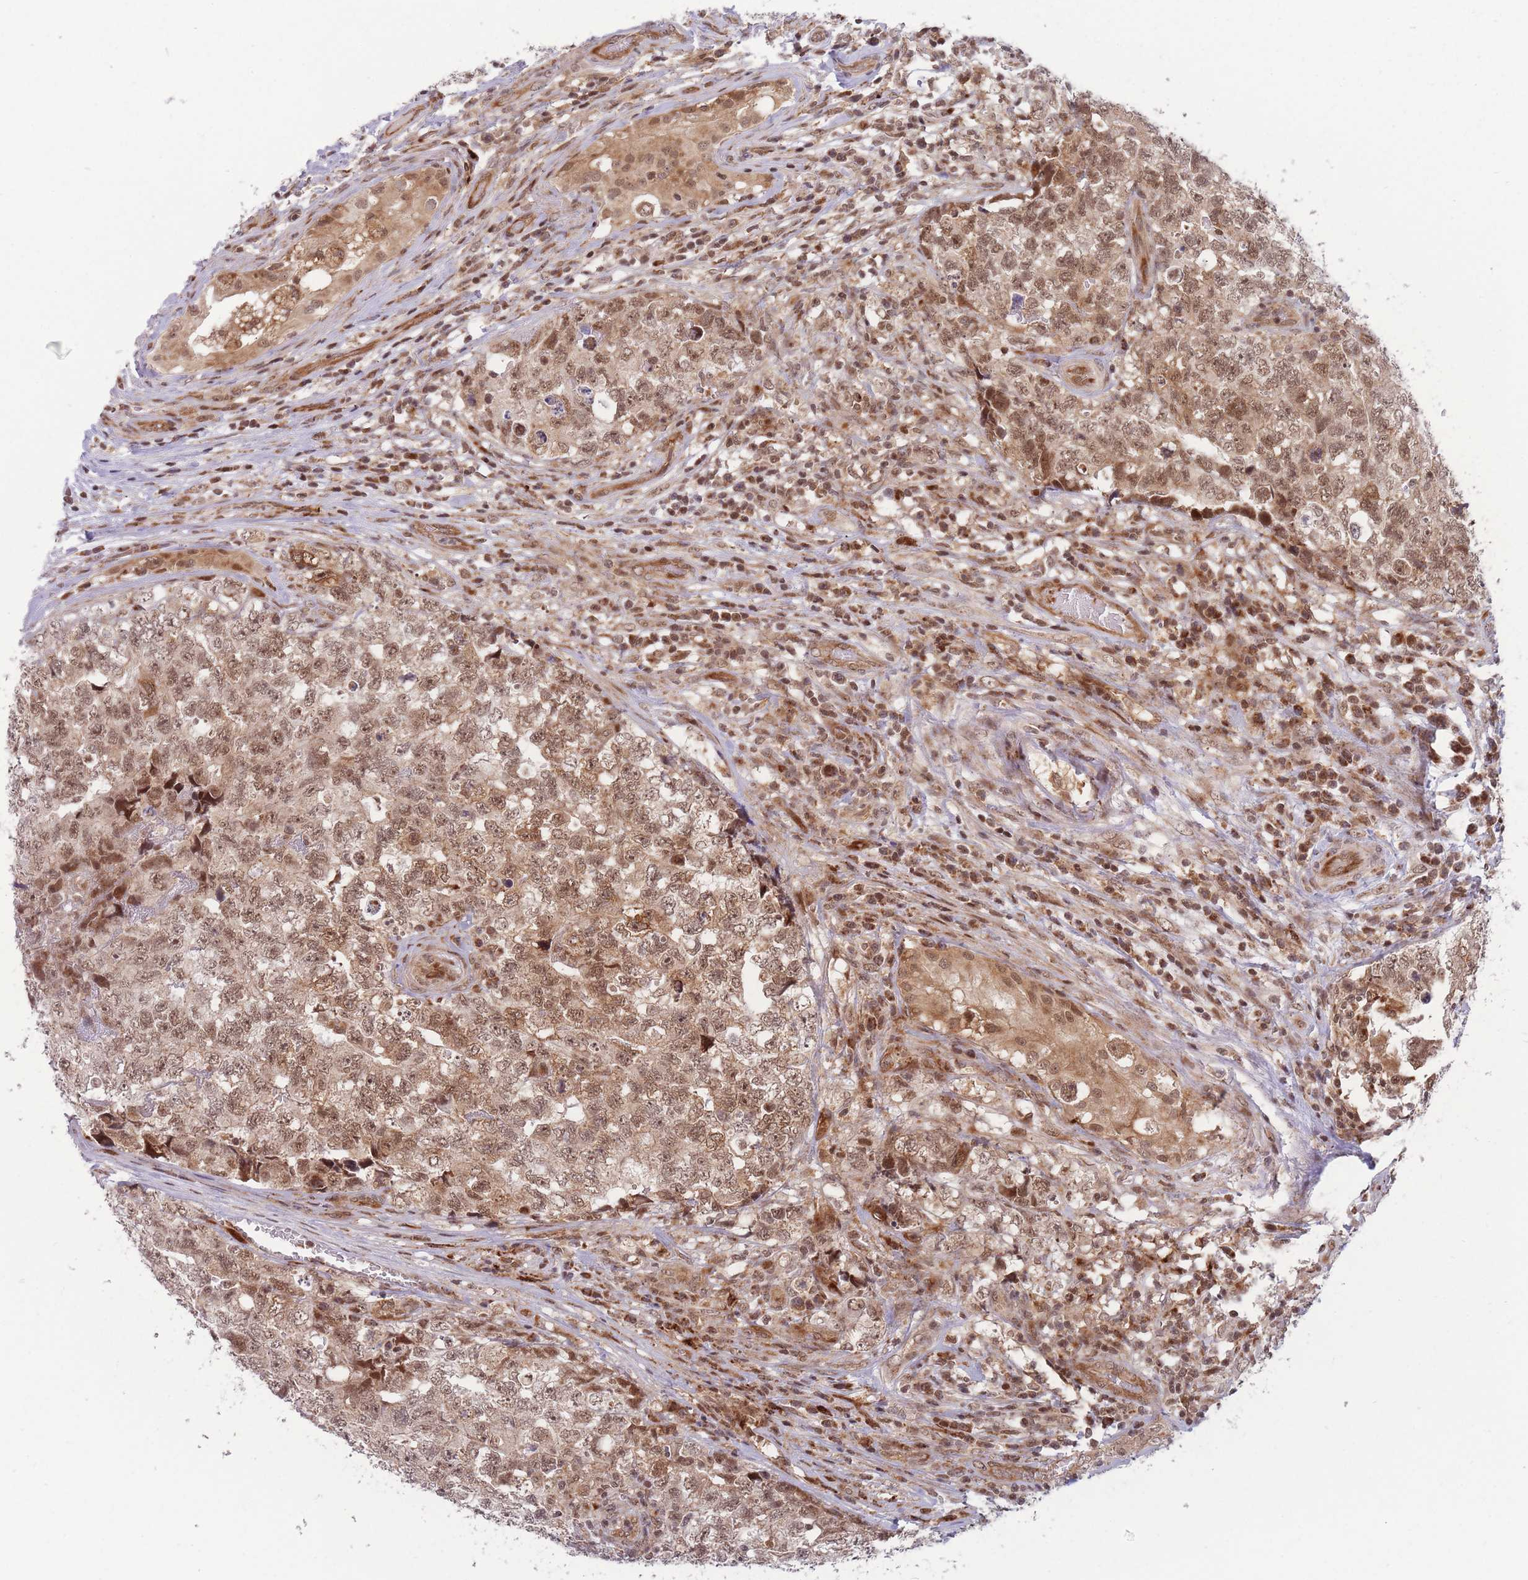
{"staining": {"intensity": "moderate", "quantity": ">75%", "location": "nuclear"}, "tissue": "testis cancer", "cell_type": "Tumor cells", "image_type": "cancer", "snomed": [{"axis": "morphology", "description": "Carcinoma, Embryonal, NOS"}, {"axis": "topography", "description": "Testis"}], "caption": "High-power microscopy captured an immunohistochemistry micrograph of testis cancer (embryonal carcinoma), revealing moderate nuclear staining in about >75% of tumor cells. (Brightfield microscopy of DAB IHC at high magnification).", "gene": "BOD1L1", "patient": {"sex": "male", "age": 31}}